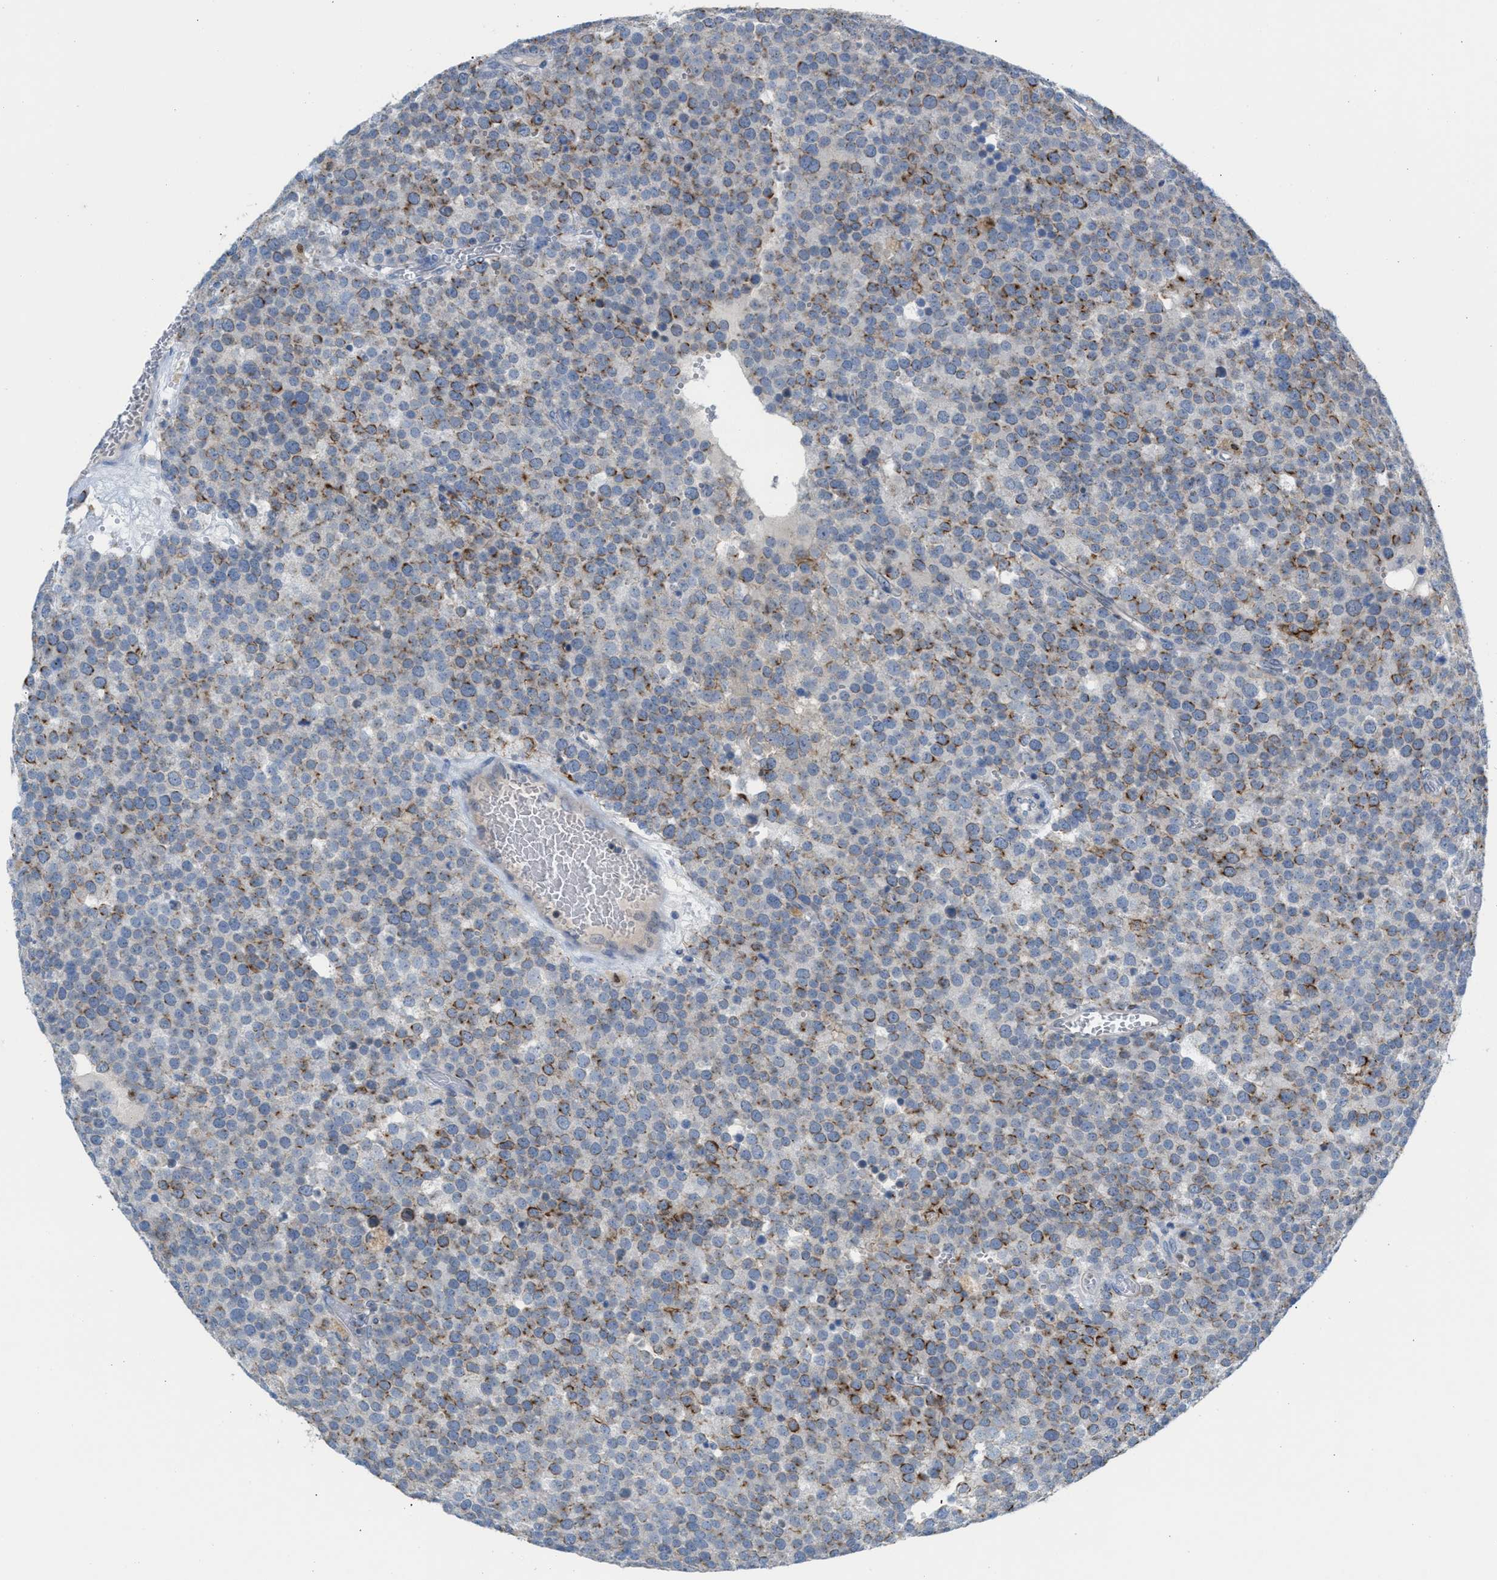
{"staining": {"intensity": "moderate", "quantity": "<25%", "location": "cytoplasmic/membranous"}, "tissue": "testis cancer", "cell_type": "Tumor cells", "image_type": "cancer", "snomed": [{"axis": "morphology", "description": "Normal tissue, NOS"}, {"axis": "morphology", "description": "Seminoma, NOS"}, {"axis": "topography", "description": "Testis"}], "caption": "Seminoma (testis) stained with a protein marker exhibits moderate staining in tumor cells.", "gene": "PPM1D", "patient": {"sex": "male", "age": 71}}